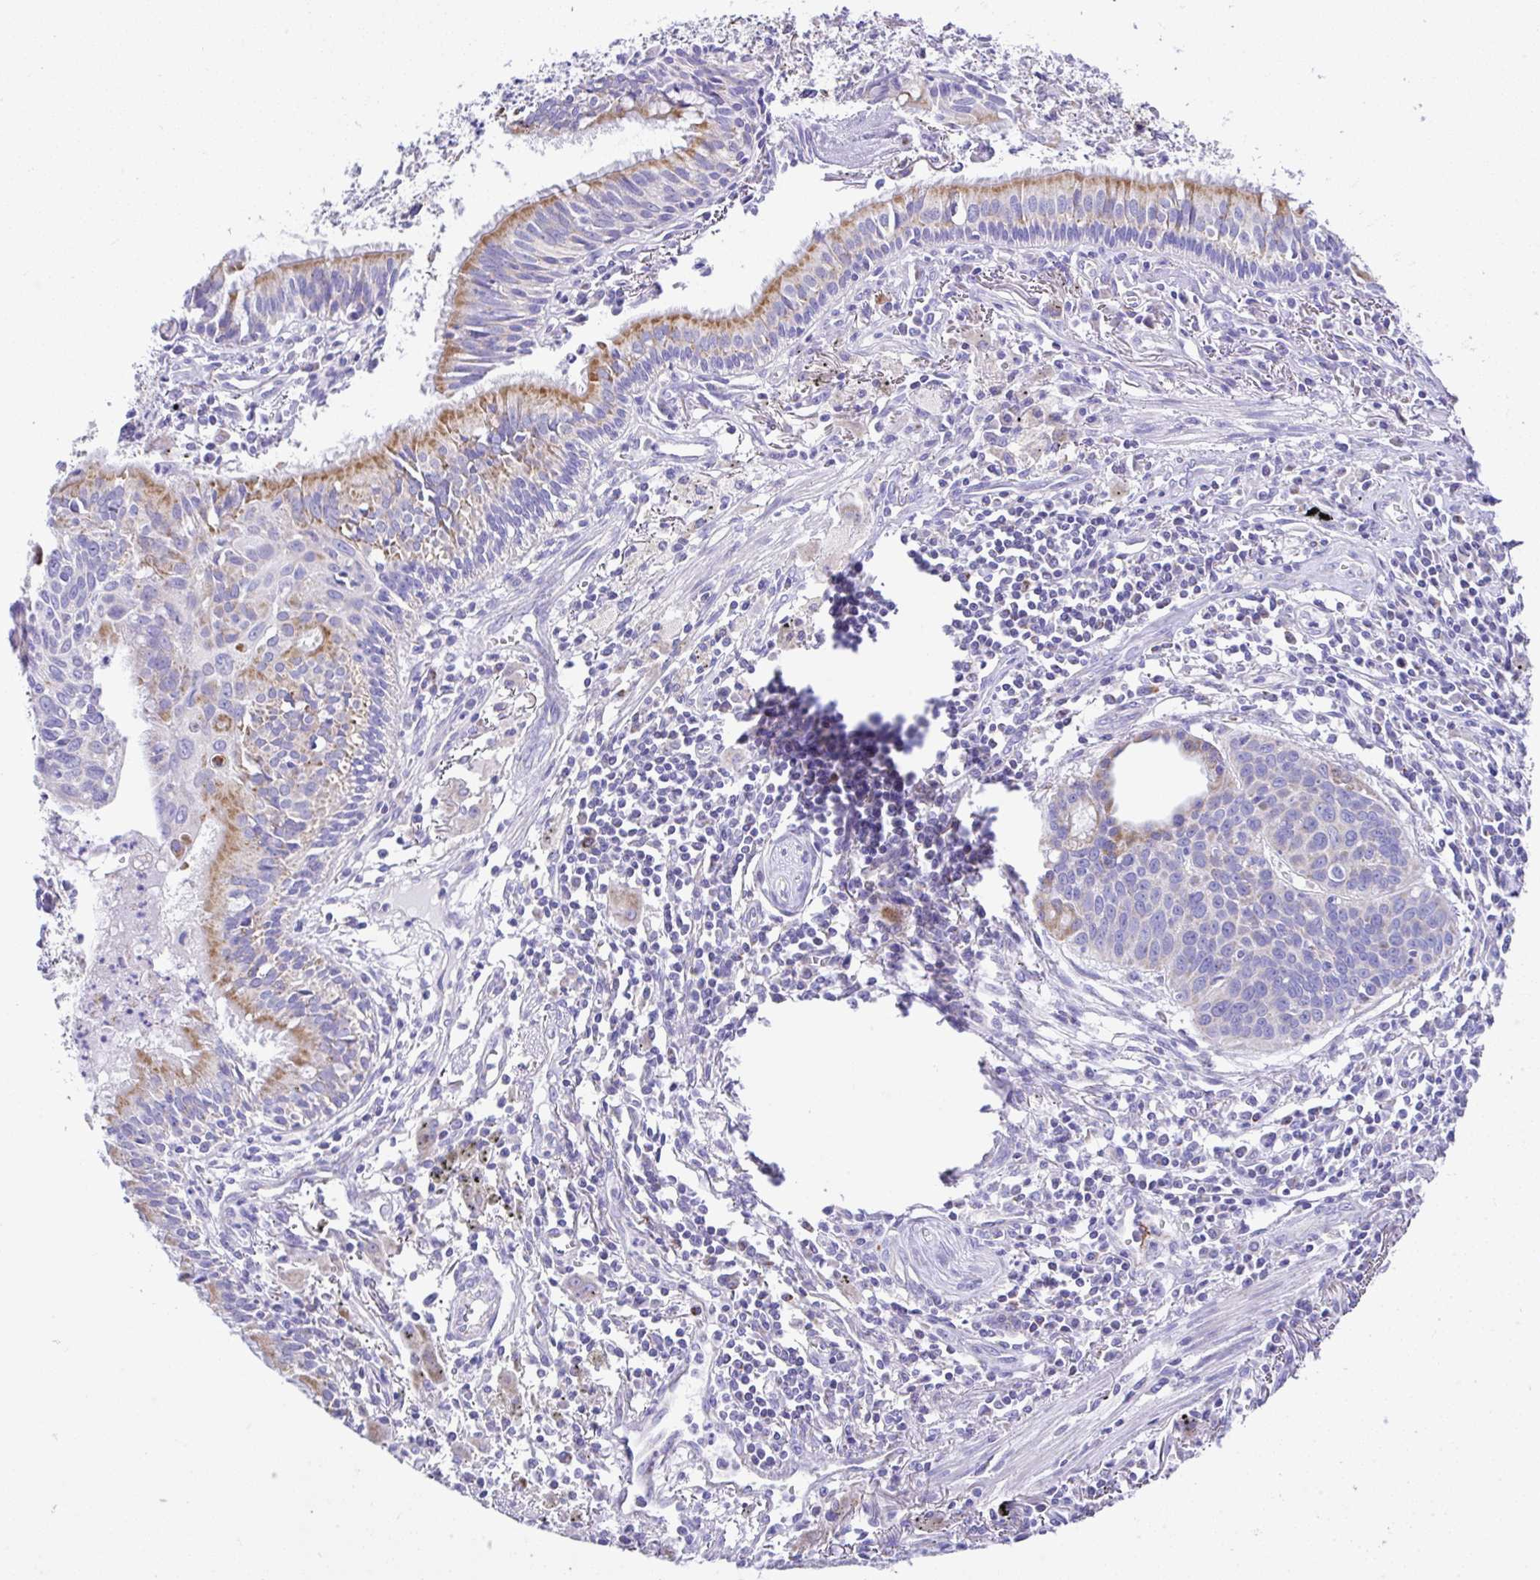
{"staining": {"intensity": "moderate", "quantity": "<25%", "location": "cytoplasmic/membranous"}, "tissue": "lung cancer", "cell_type": "Tumor cells", "image_type": "cancer", "snomed": [{"axis": "morphology", "description": "Squamous cell carcinoma, NOS"}, {"axis": "topography", "description": "Lung"}], "caption": "Protein staining reveals moderate cytoplasmic/membranous staining in about <25% of tumor cells in lung cancer (squamous cell carcinoma).", "gene": "SLC13A1", "patient": {"sex": "male", "age": 71}}